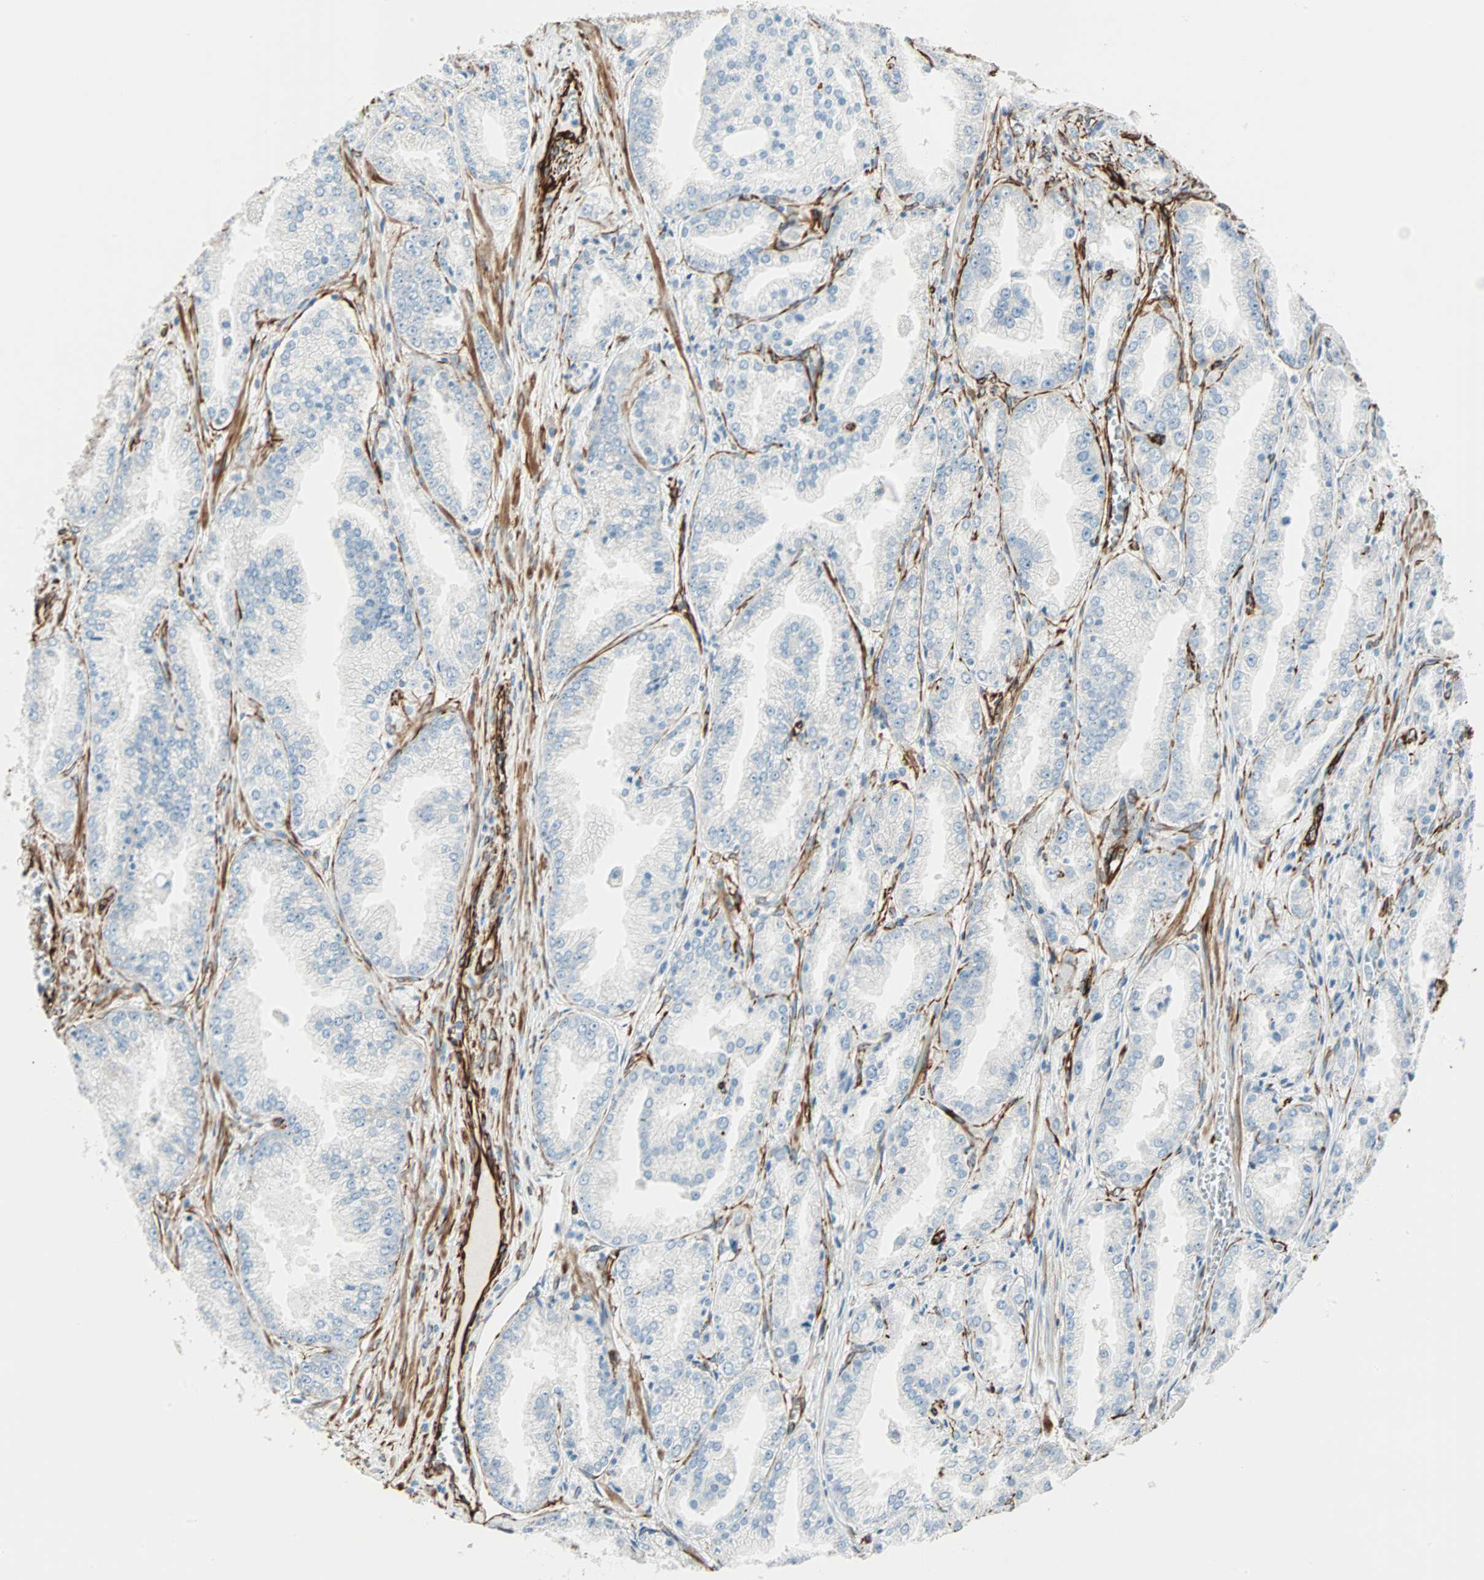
{"staining": {"intensity": "negative", "quantity": "none", "location": "none"}, "tissue": "prostate cancer", "cell_type": "Tumor cells", "image_type": "cancer", "snomed": [{"axis": "morphology", "description": "Adenocarcinoma, High grade"}, {"axis": "topography", "description": "Prostate"}], "caption": "A high-resolution photomicrograph shows immunohistochemistry (IHC) staining of prostate cancer (adenocarcinoma (high-grade)), which reveals no significant positivity in tumor cells. The staining was performed using DAB (3,3'-diaminobenzidine) to visualize the protein expression in brown, while the nuclei were stained in blue with hematoxylin (Magnification: 20x).", "gene": "NES", "patient": {"sex": "male", "age": 61}}